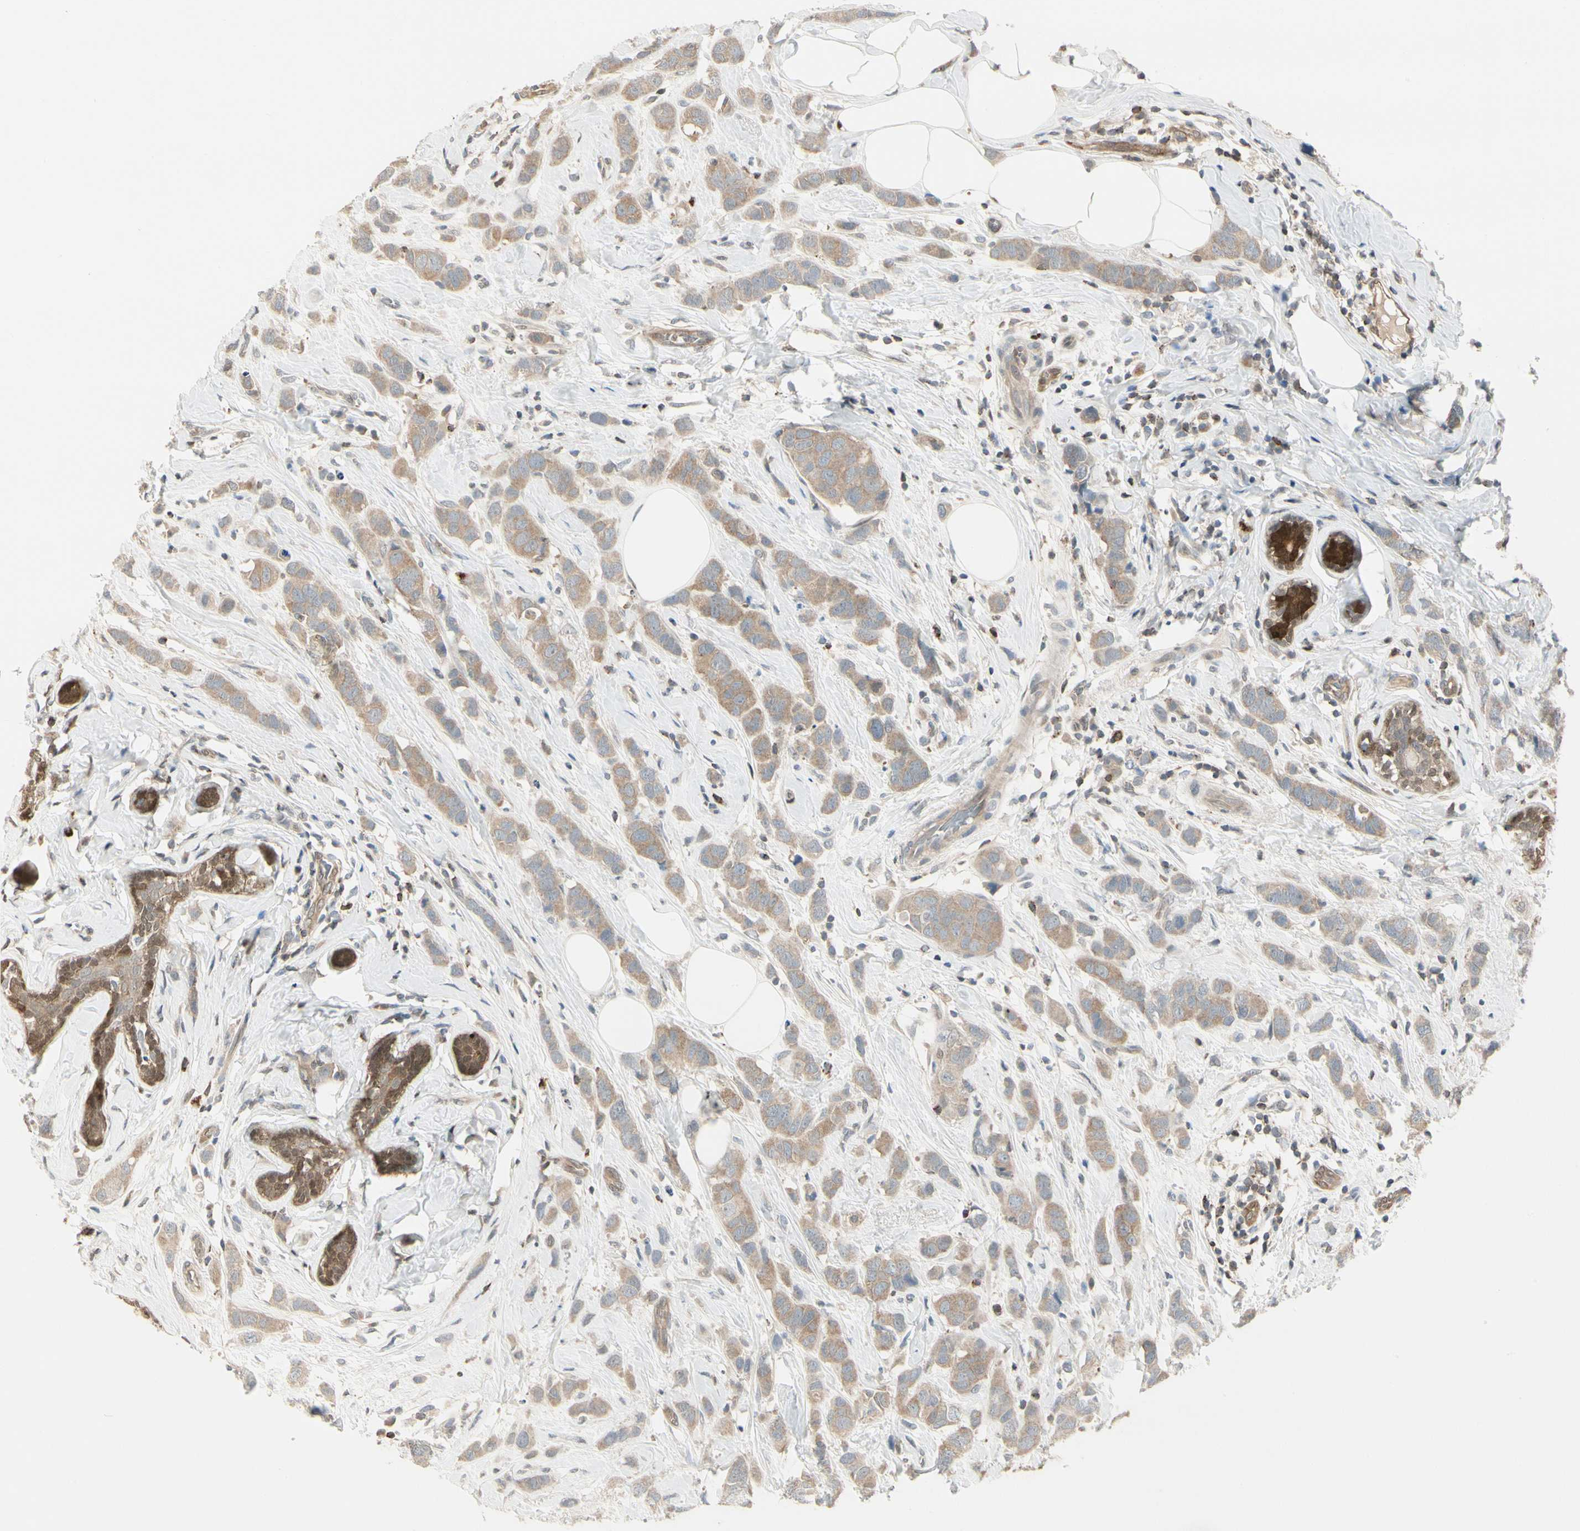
{"staining": {"intensity": "moderate", "quantity": ">75%", "location": "cytoplasmic/membranous"}, "tissue": "breast cancer", "cell_type": "Tumor cells", "image_type": "cancer", "snomed": [{"axis": "morphology", "description": "Normal tissue, NOS"}, {"axis": "morphology", "description": "Duct carcinoma"}, {"axis": "topography", "description": "Breast"}], "caption": "This is an image of immunohistochemistry (IHC) staining of invasive ductal carcinoma (breast), which shows moderate expression in the cytoplasmic/membranous of tumor cells.", "gene": "EVC", "patient": {"sex": "female", "age": 50}}